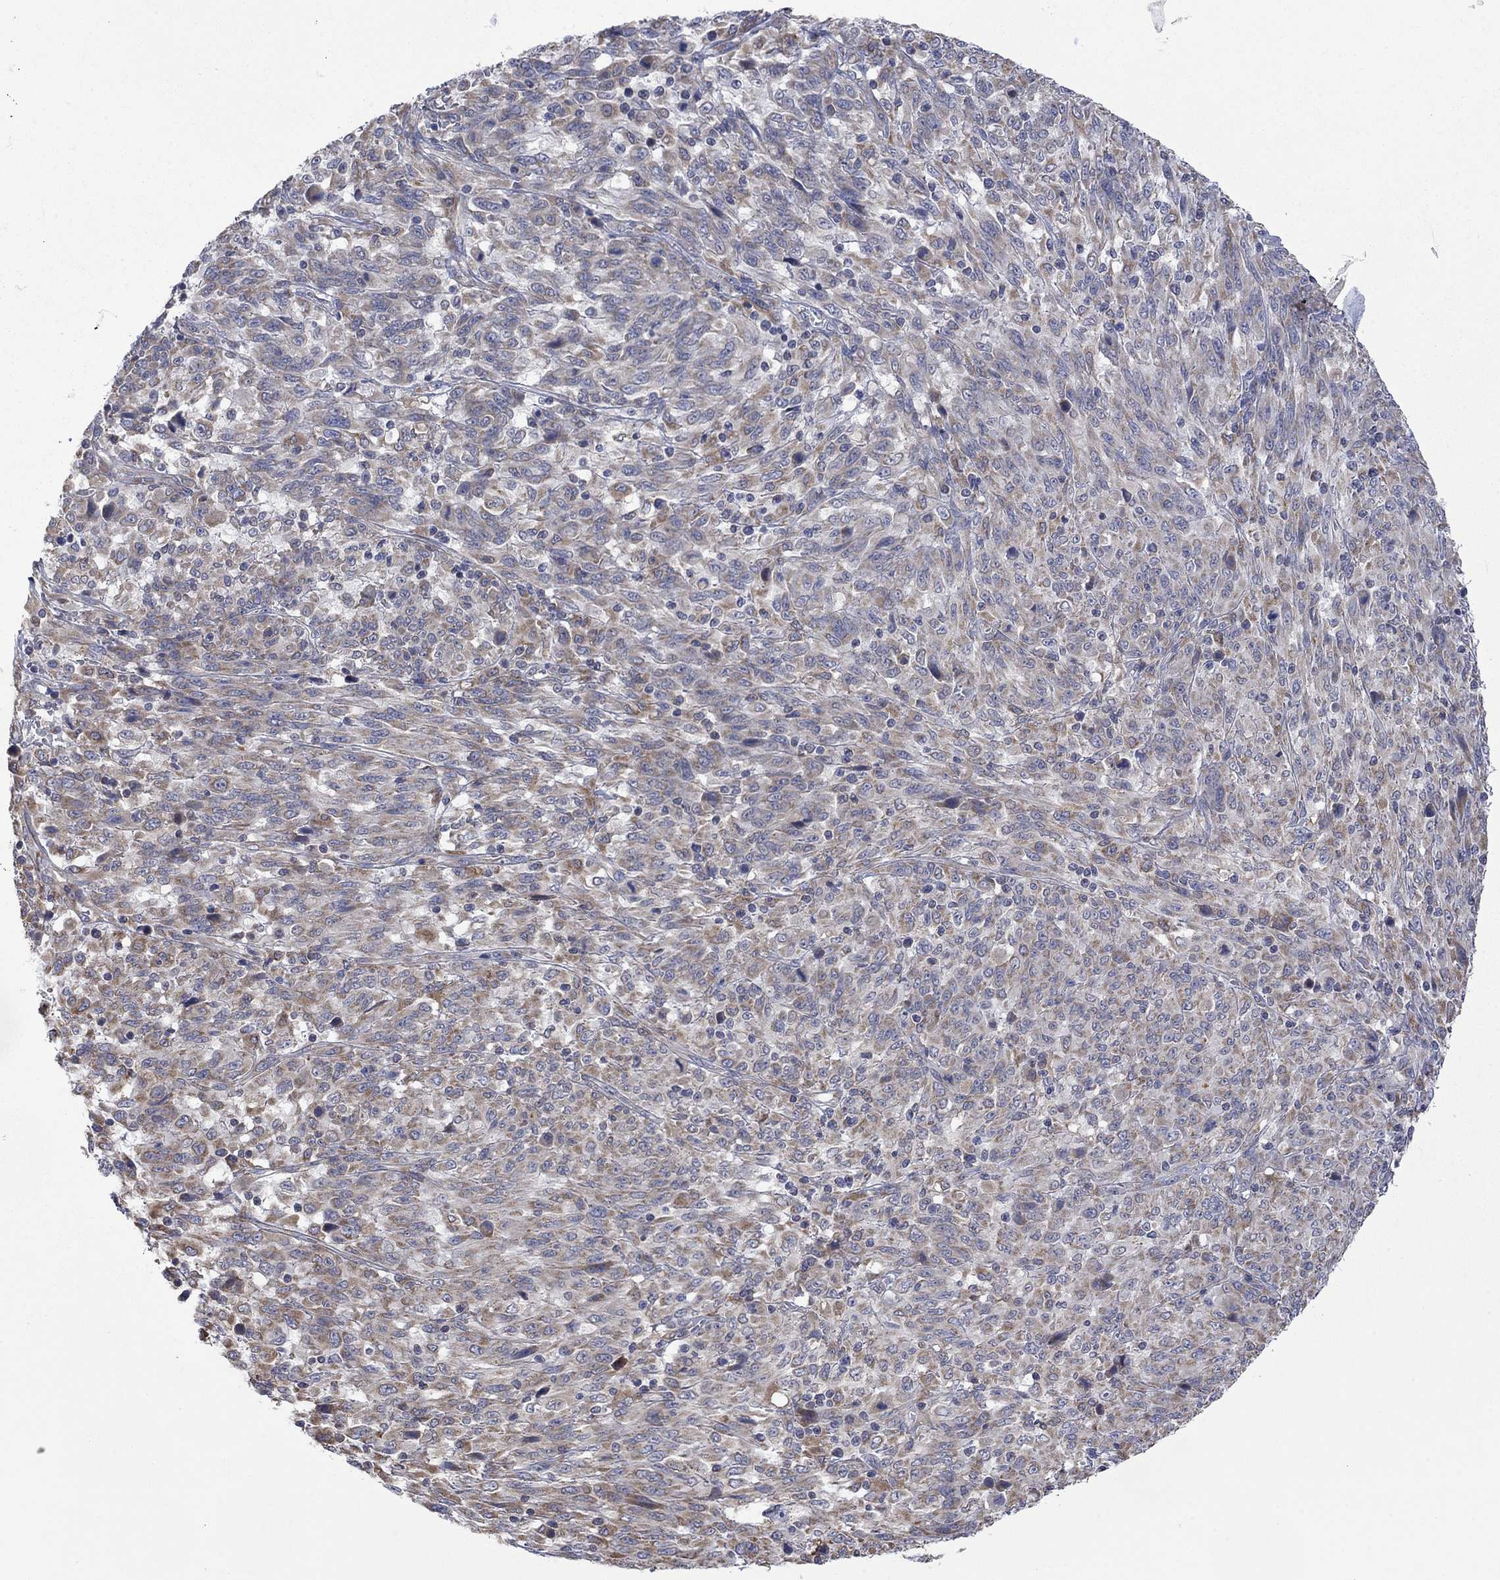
{"staining": {"intensity": "moderate", "quantity": "25%-75%", "location": "cytoplasmic/membranous"}, "tissue": "melanoma", "cell_type": "Tumor cells", "image_type": "cancer", "snomed": [{"axis": "morphology", "description": "Malignant melanoma, NOS"}, {"axis": "topography", "description": "Skin"}], "caption": "High-magnification brightfield microscopy of melanoma stained with DAB (3,3'-diaminobenzidine) (brown) and counterstained with hematoxylin (blue). tumor cells exhibit moderate cytoplasmic/membranous positivity is appreciated in approximately25%-75% of cells. Immunohistochemistry (ihc) stains the protein in brown and the nuclei are stained blue.", "gene": "FURIN", "patient": {"sex": "female", "age": 91}}